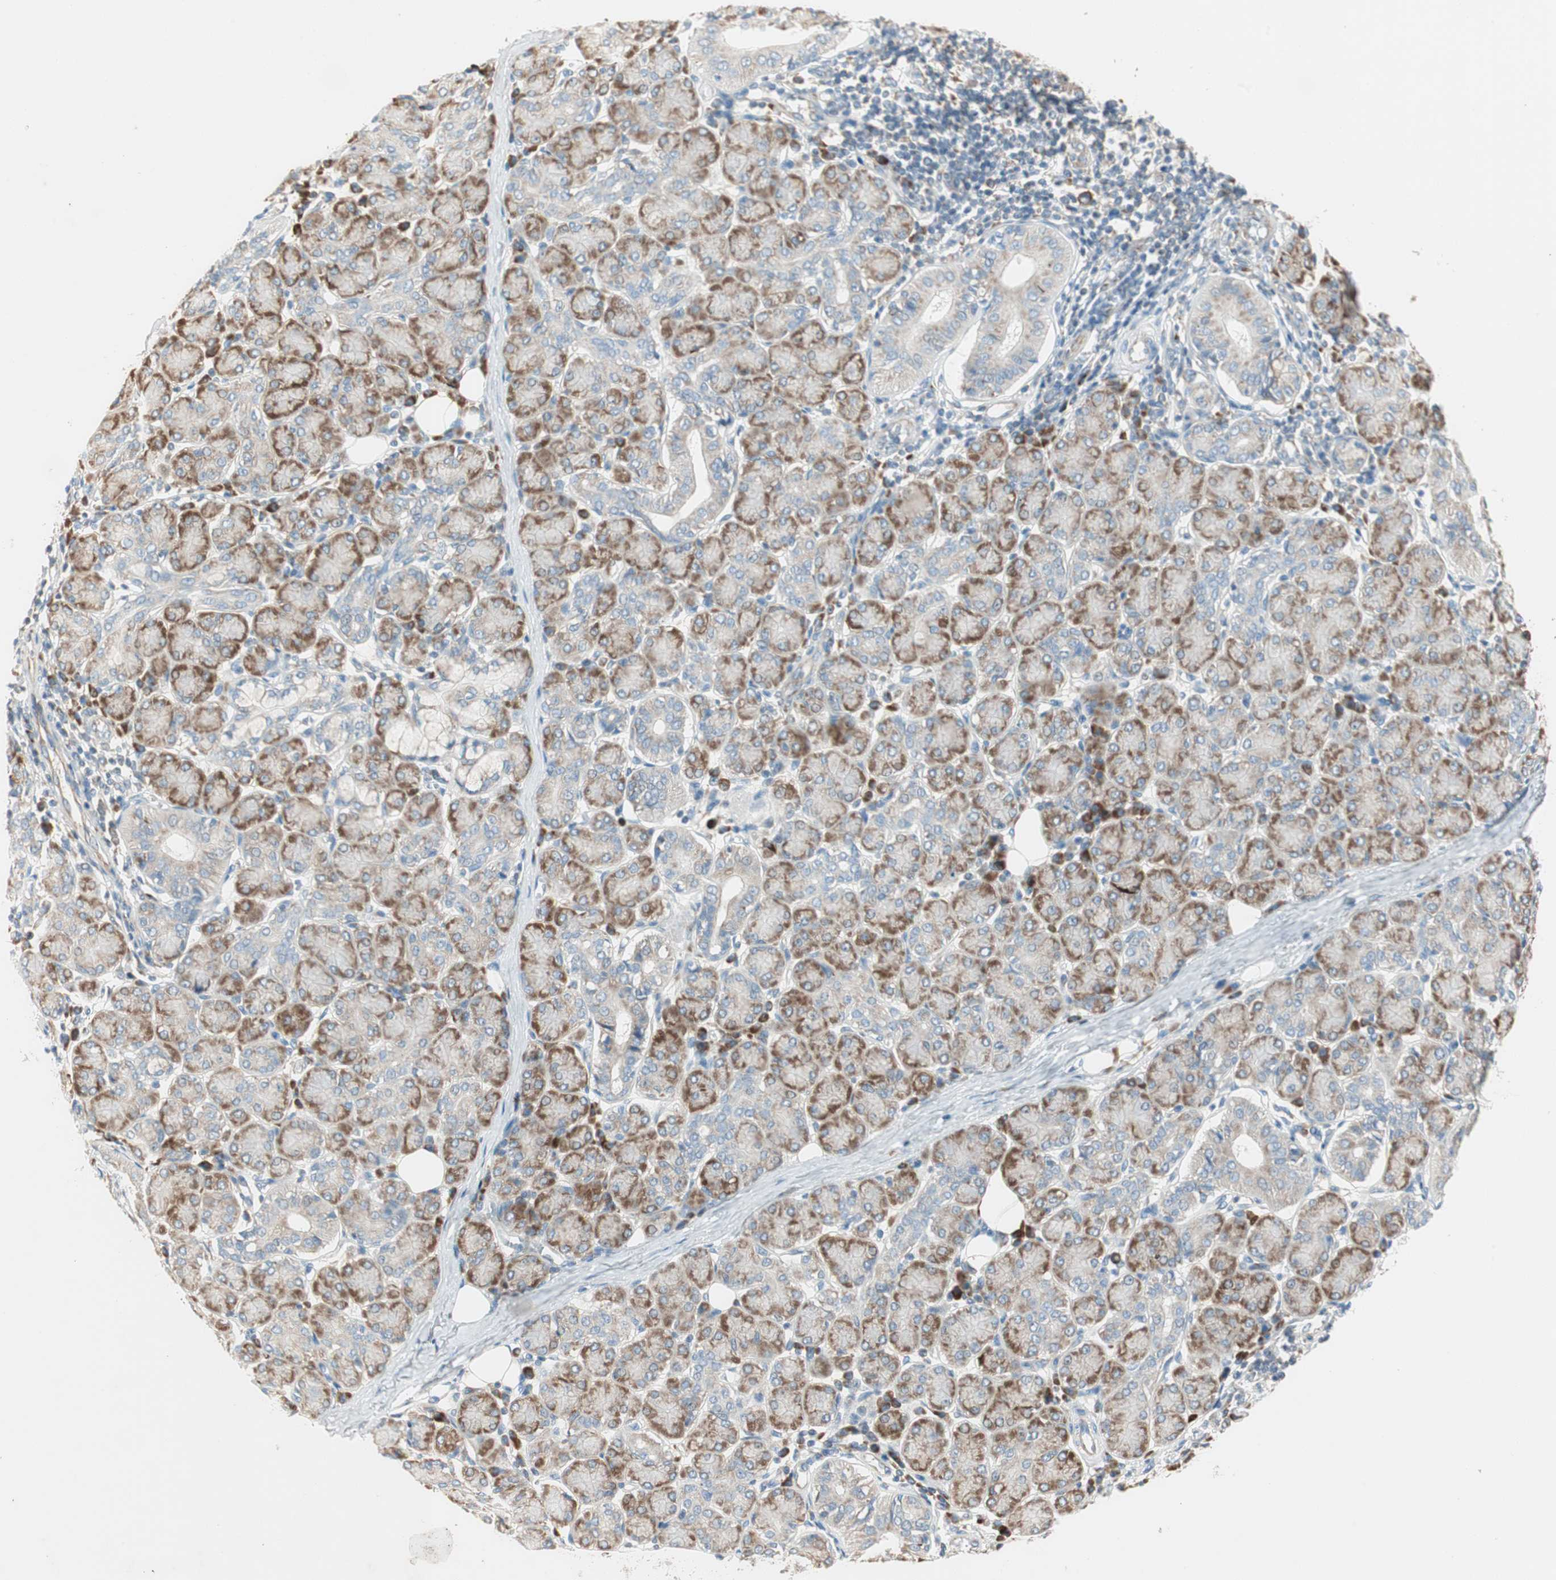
{"staining": {"intensity": "moderate", "quantity": ">75%", "location": "cytoplasmic/membranous"}, "tissue": "salivary gland", "cell_type": "Glandular cells", "image_type": "normal", "snomed": [{"axis": "morphology", "description": "Normal tissue, NOS"}, {"axis": "morphology", "description": "Inflammation, NOS"}, {"axis": "topography", "description": "Lymph node"}, {"axis": "topography", "description": "Salivary gland"}], "caption": "IHC (DAB (3,3'-diaminobenzidine)) staining of benign salivary gland reveals moderate cytoplasmic/membranous protein expression in approximately >75% of glandular cells. The protein of interest is shown in brown color, while the nuclei are stained blue.", "gene": "RPL23", "patient": {"sex": "male", "age": 3}}